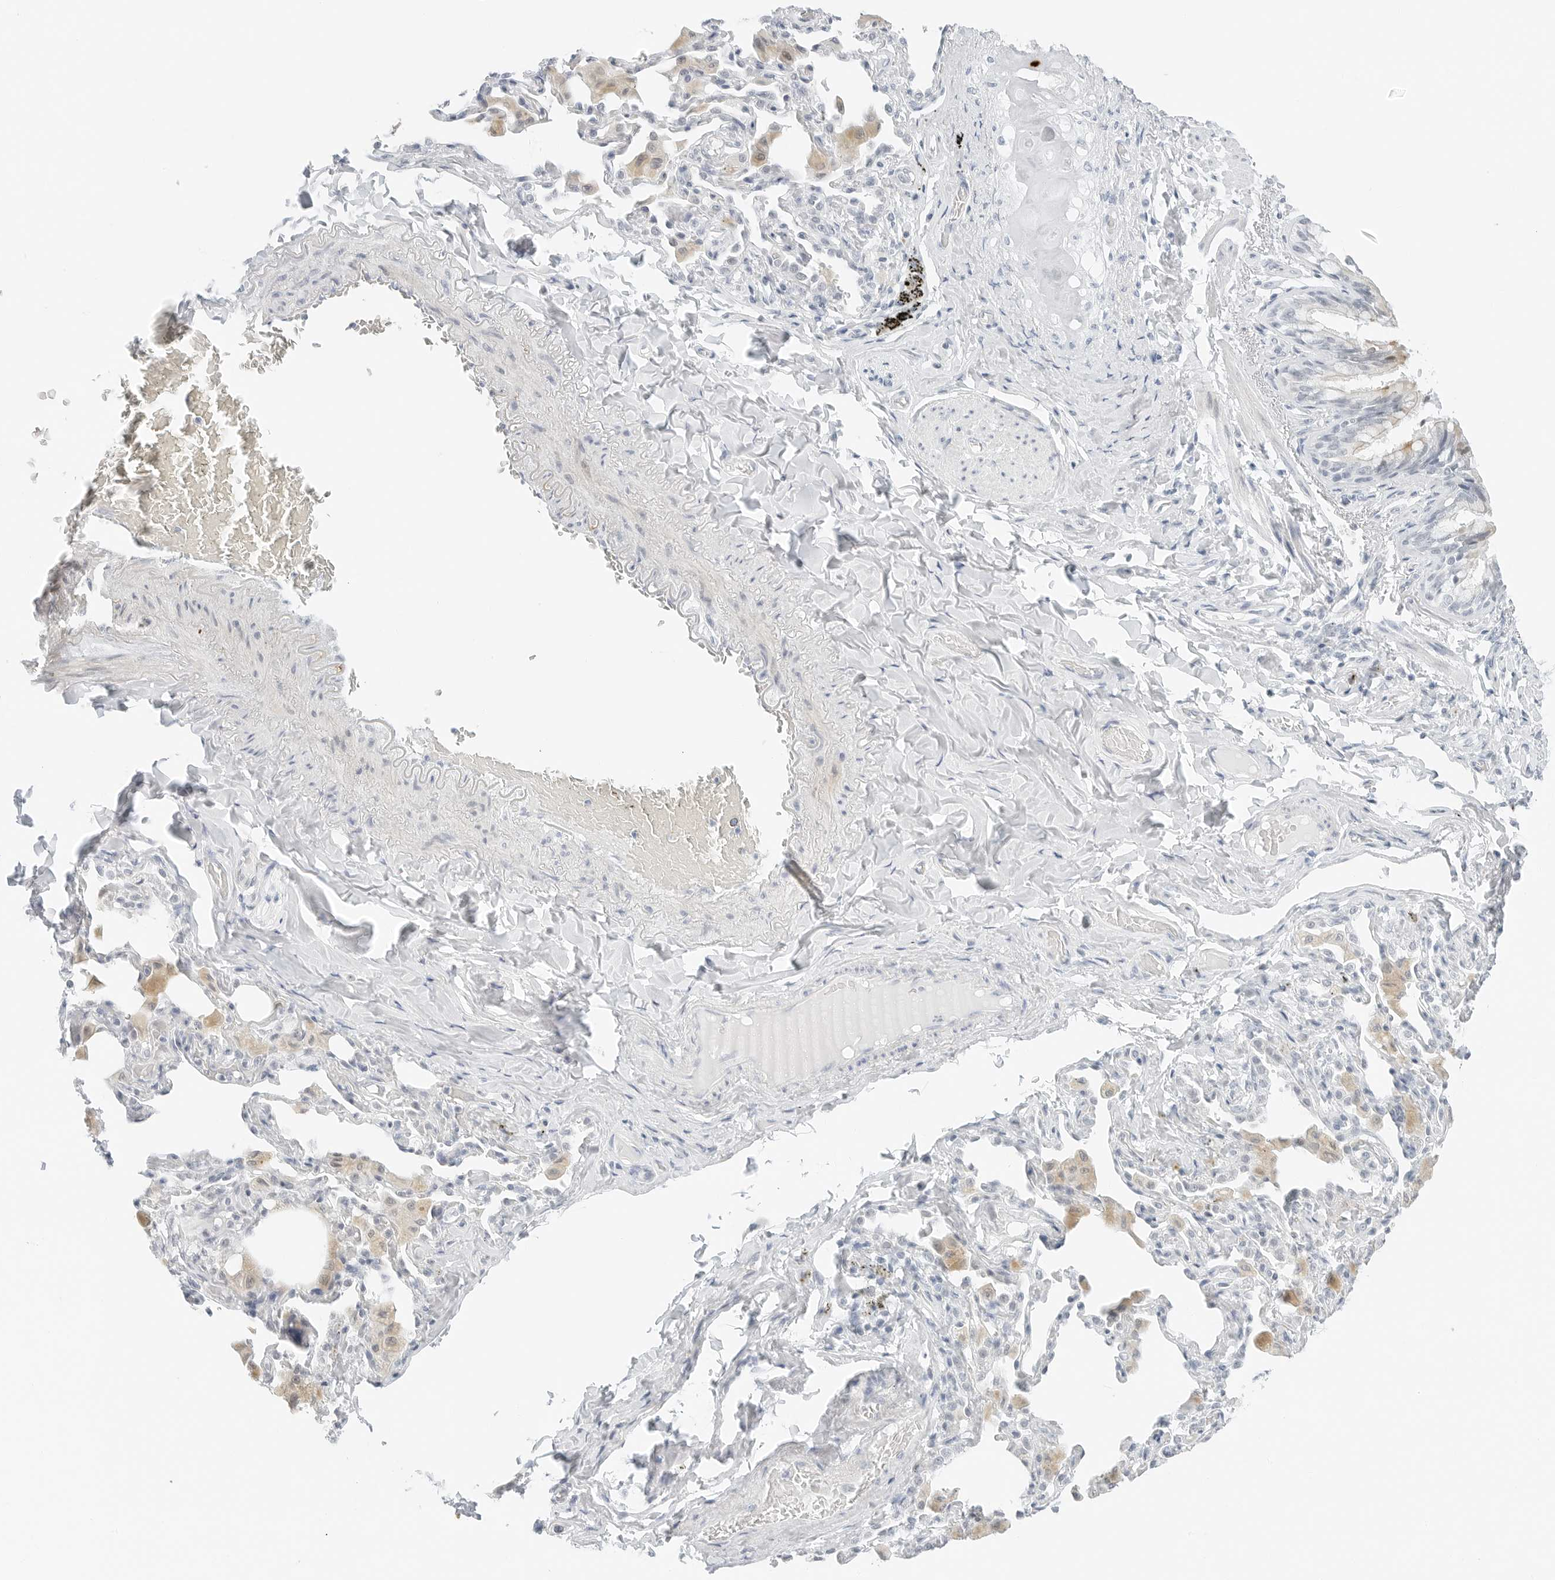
{"staining": {"intensity": "weak", "quantity": "<25%", "location": "cytoplasmic/membranous"}, "tissue": "bronchus", "cell_type": "Respiratory epithelial cells", "image_type": "normal", "snomed": [{"axis": "morphology", "description": "Normal tissue, NOS"}, {"axis": "morphology", "description": "Inflammation, NOS"}, {"axis": "topography", "description": "Bronchus"}, {"axis": "topography", "description": "Lung"}], "caption": "This is an IHC histopathology image of benign human bronchus. There is no expression in respiratory epithelial cells.", "gene": "CCSAP", "patient": {"sex": "female", "age": 46}}